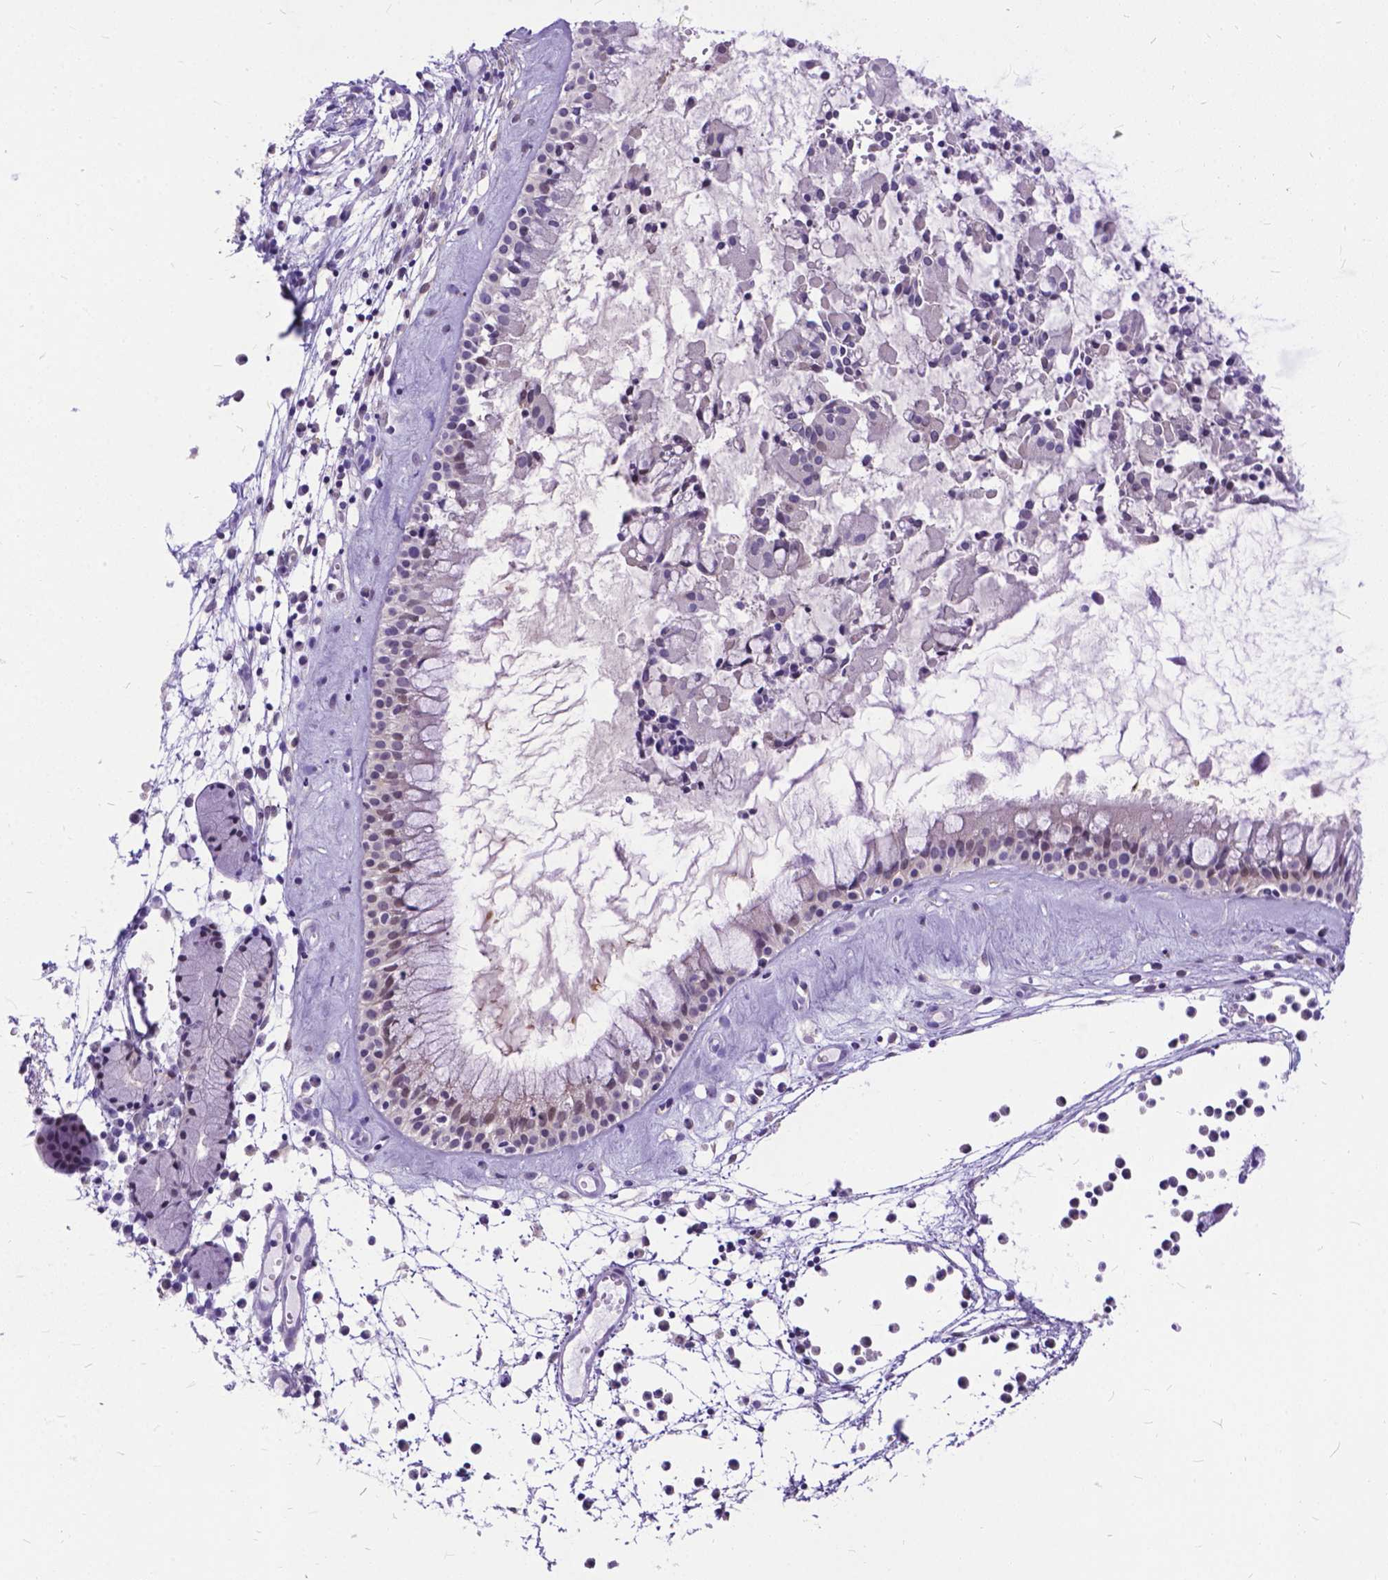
{"staining": {"intensity": "weak", "quantity": "<25%", "location": "cytoplasmic/membranous,nuclear"}, "tissue": "nasopharynx", "cell_type": "Respiratory epithelial cells", "image_type": "normal", "snomed": [{"axis": "morphology", "description": "Normal tissue, NOS"}, {"axis": "topography", "description": "Nasopharynx"}], "caption": "Immunohistochemical staining of normal human nasopharynx demonstrates no significant staining in respiratory epithelial cells. (Stains: DAB (3,3'-diaminobenzidine) IHC with hematoxylin counter stain, Microscopy: brightfield microscopy at high magnification).", "gene": "TMEM169", "patient": {"sex": "female", "age": 85}}